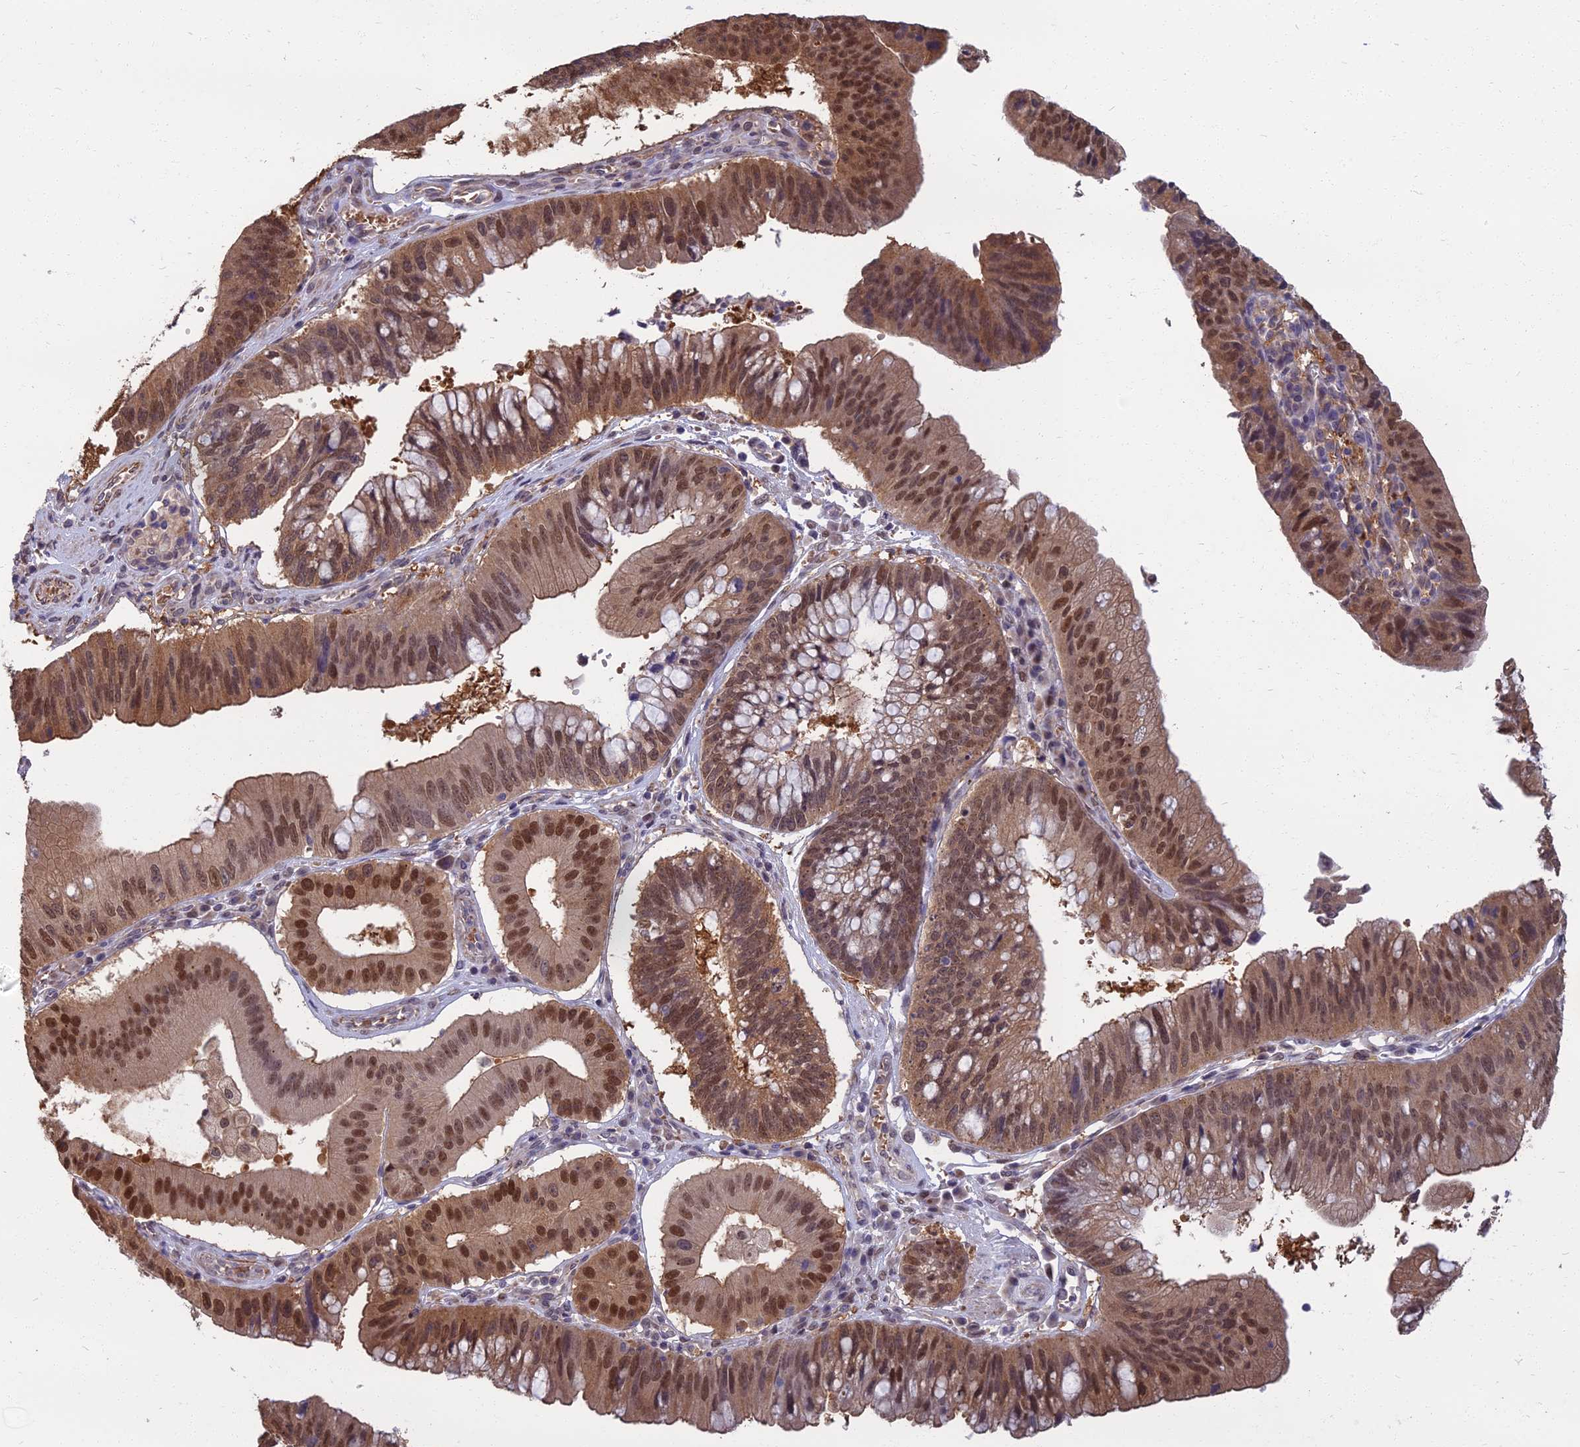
{"staining": {"intensity": "moderate", "quantity": ">75%", "location": "nuclear"}, "tissue": "stomach cancer", "cell_type": "Tumor cells", "image_type": "cancer", "snomed": [{"axis": "morphology", "description": "Adenocarcinoma, NOS"}, {"axis": "topography", "description": "Stomach"}], "caption": "Moderate nuclear expression is present in approximately >75% of tumor cells in stomach cancer (adenocarcinoma).", "gene": "NR4A3", "patient": {"sex": "male", "age": 59}}